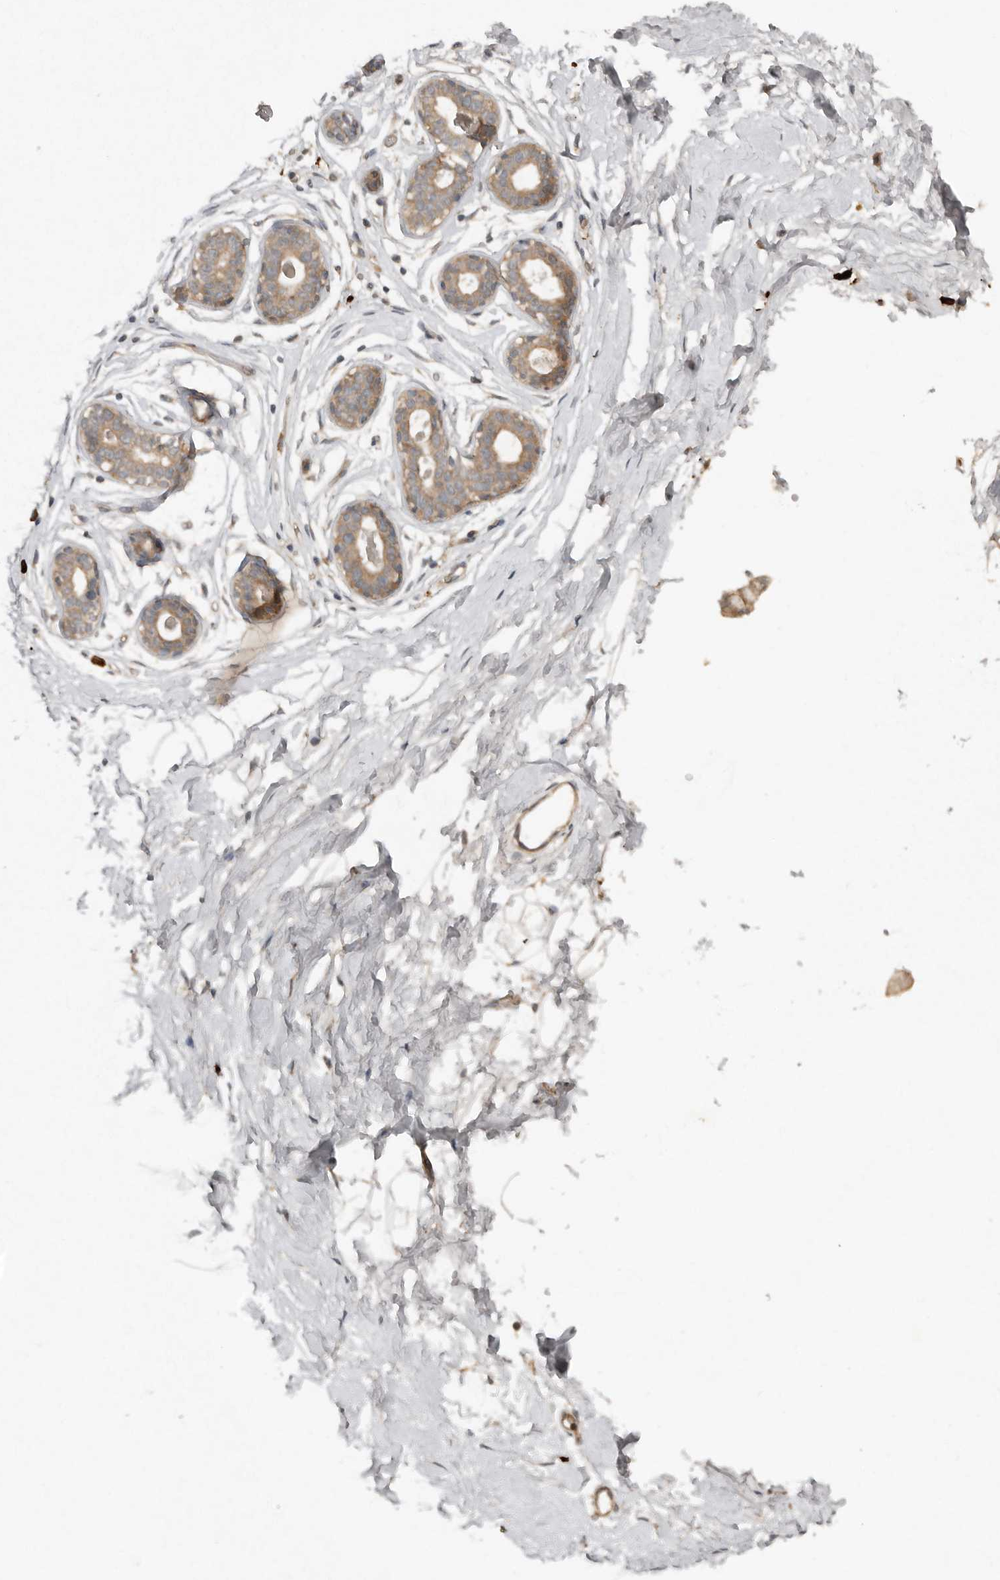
{"staining": {"intensity": "weak", "quantity": ">75%", "location": "cytoplasmic/membranous"}, "tissue": "breast", "cell_type": "Adipocytes", "image_type": "normal", "snomed": [{"axis": "morphology", "description": "Normal tissue, NOS"}, {"axis": "morphology", "description": "Adenoma, NOS"}, {"axis": "topography", "description": "Breast"}], "caption": "Breast stained with a brown dye demonstrates weak cytoplasmic/membranous positive expression in about >75% of adipocytes.", "gene": "TEAD3", "patient": {"sex": "female", "age": 23}}